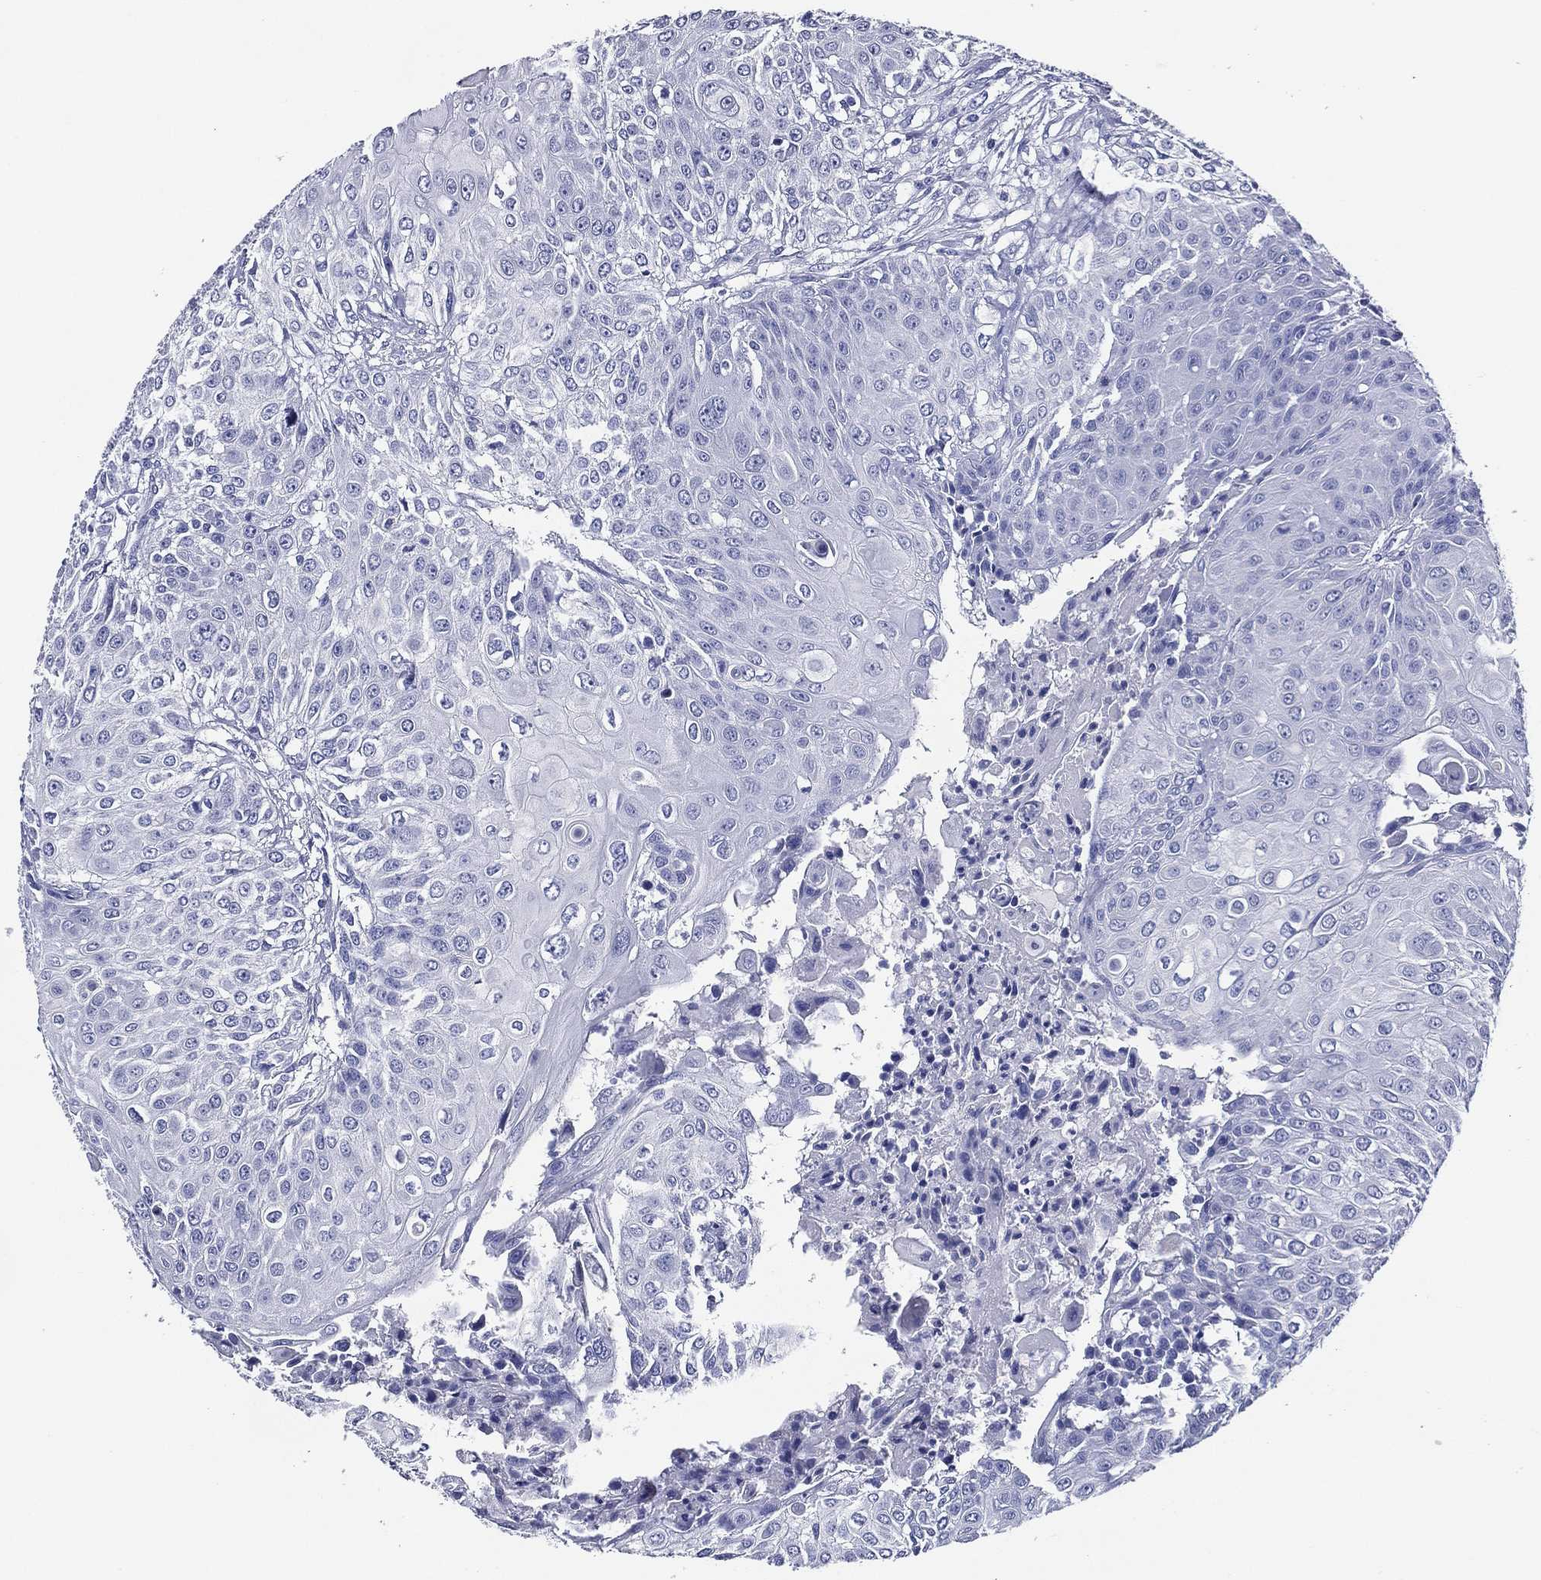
{"staining": {"intensity": "negative", "quantity": "none", "location": "none"}, "tissue": "urothelial cancer", "cell_type": "Tumor cells", "image_type": "cancer", "snomed": [{"axis": "morphology", "description": "Urothelial carcinoma, High grade"}, {"axis": "topography", "description": "Urinary bladder"}], "caption": "IHC of urothelial cancer exhibits no positivity in tumor cells. The staining is performed using DAB brown chromogen with nuclei counter-stained in using hematoxylin.", "gene": "ACE2", "patient": {"sex": "female", "age": 79}}